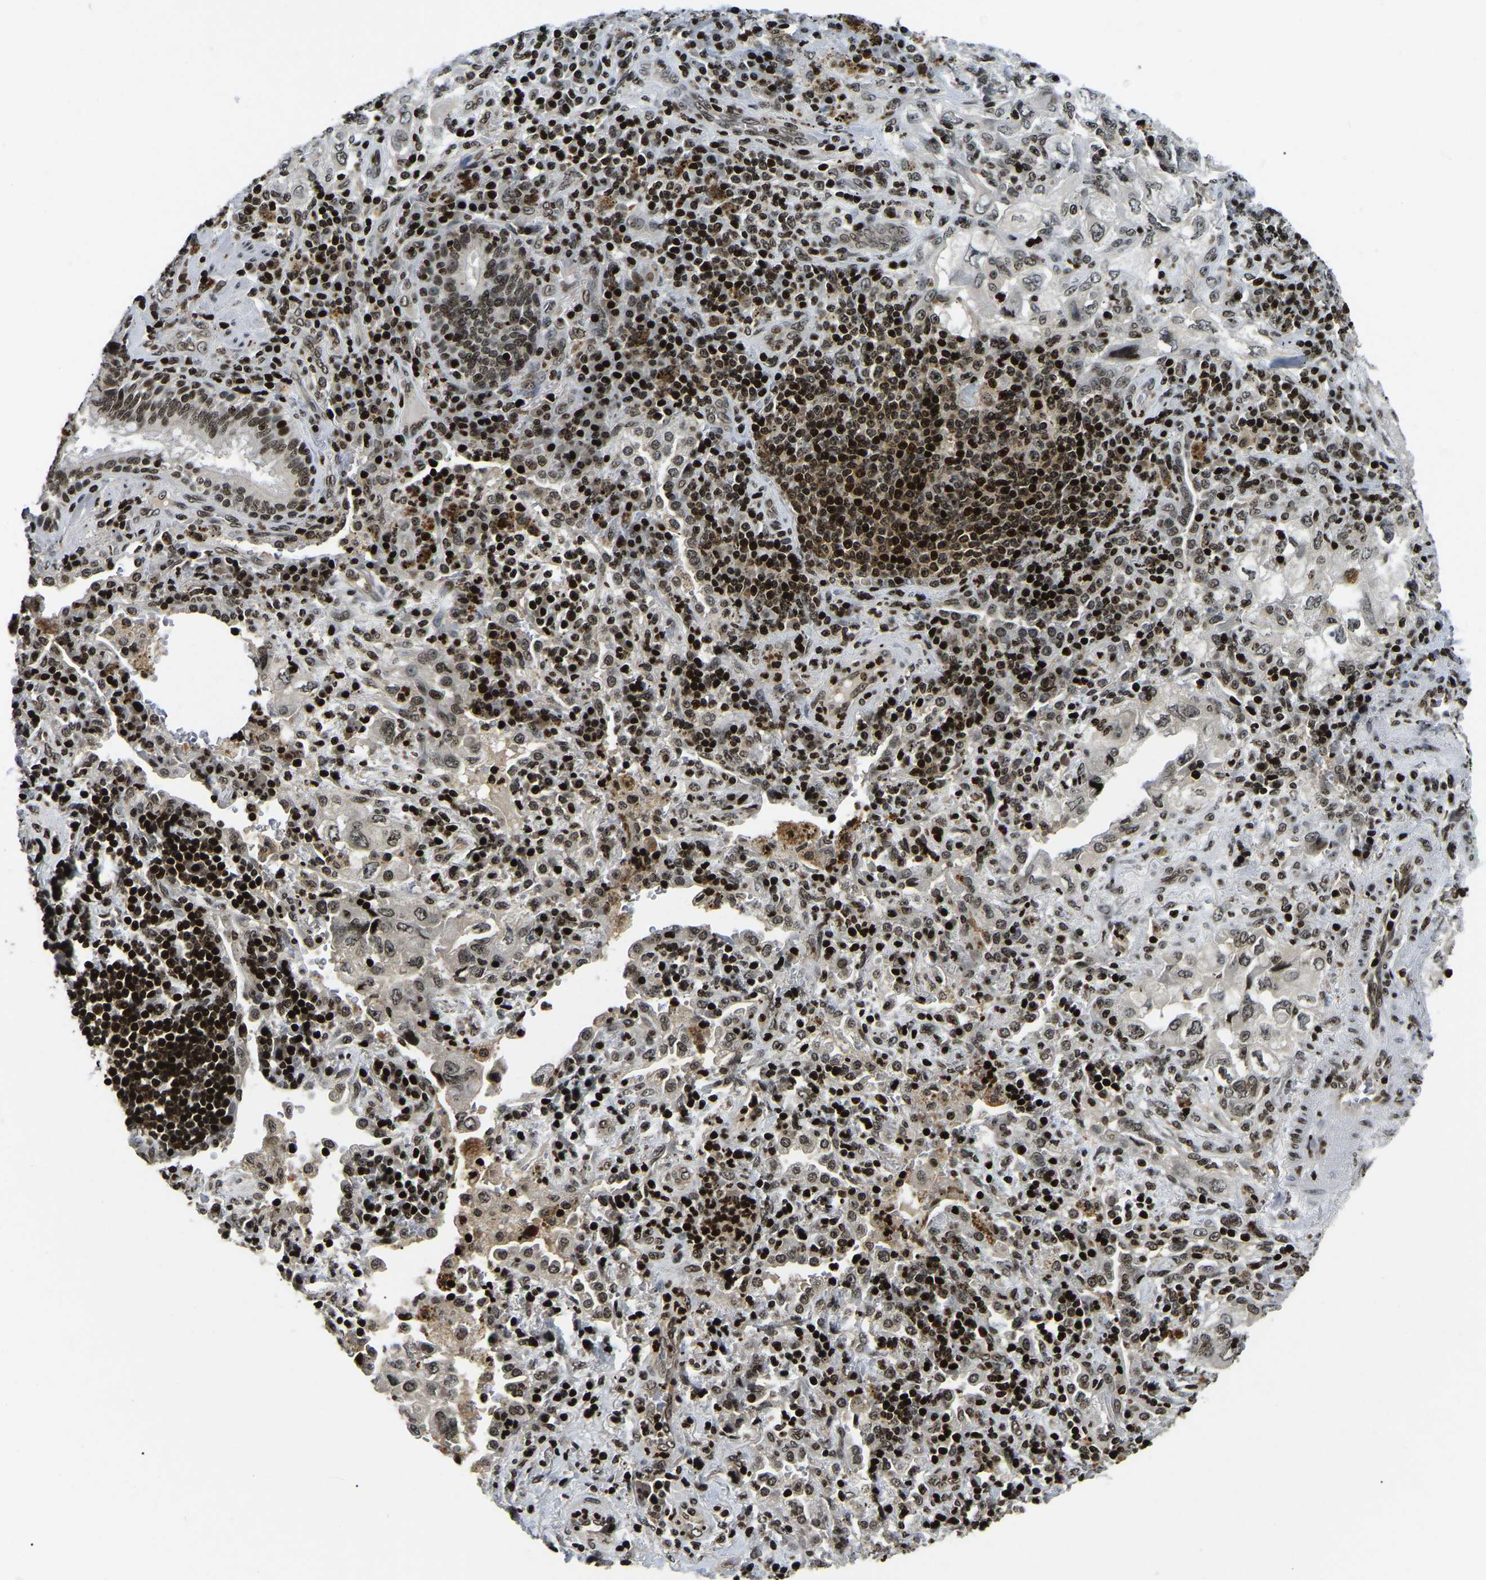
{"staining": {"intensity": "moderate", "quantity": ">75%", "location": "nuclear"}, "tissue": "lung cancer", "cell_type": "Tumor cells", "image_type": "cancer", "snomed": [{"axis": "morphology", "description": "Adenocarcinoma, NOS"}, {"axis": "topography", "description": "Lung"}], "caption": "Adenocarcinoma (lung) stained with DAB (3,3'-diaminobenzidine) immunohistochemistry reveals medium levels of moderate nuclear positivity in about >75% of tumor cells. (Brightfield microscopy of DAB IHC at high magnification).", "gene": "LRRC61", "patient": {"sex": "male", "age": 64}}